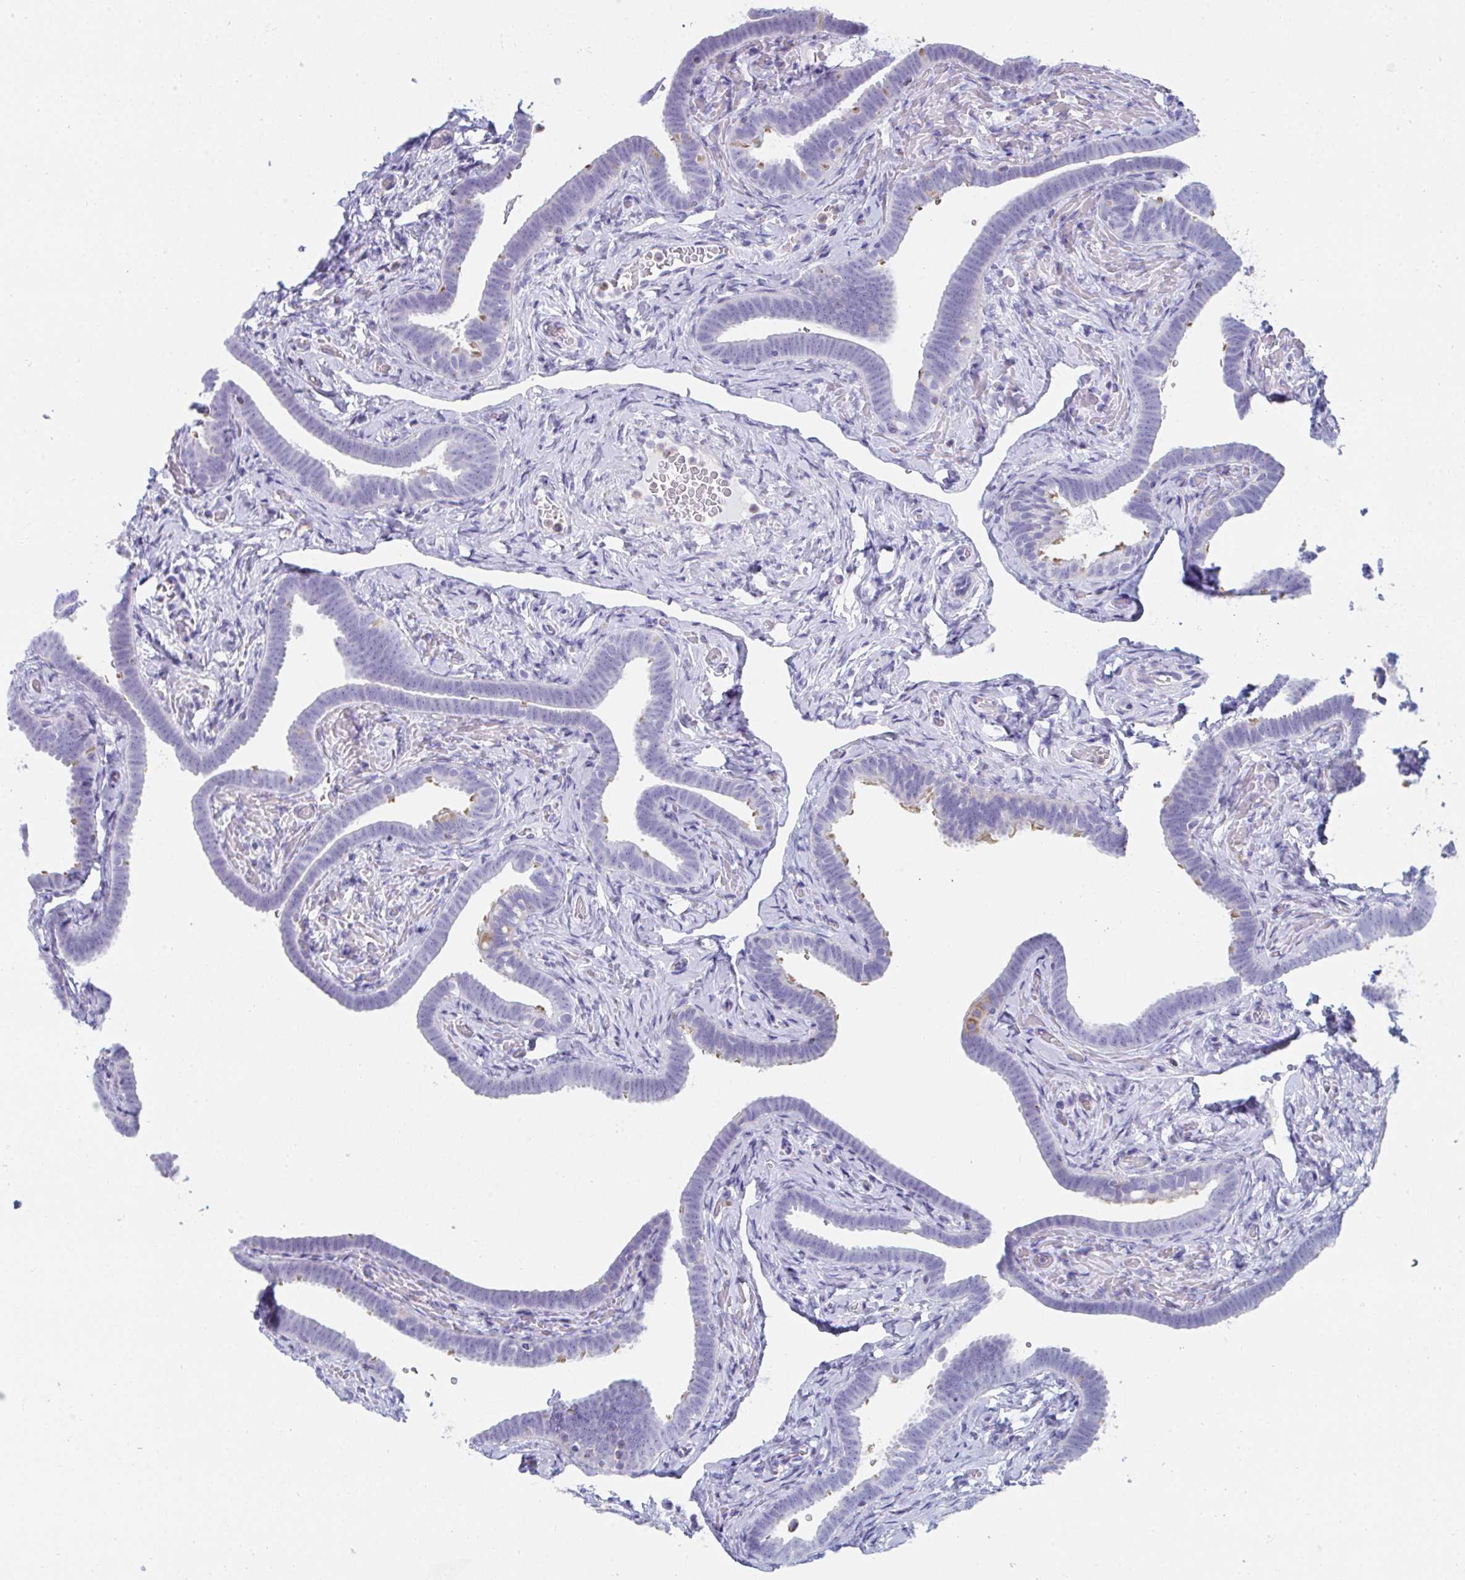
{"staining": {"intensity": "moderate", "quantity": "<25%", "location": "cytoplasmic/membranous"}, "tissue": "fallopian tube", "cell_type": "Glandular cells", "image_type": "normal", "snomed": [{"axis": "morphology", "description": "Normal tissue, NOS"}, {"axis": "topography", "description": "Fallopian tube"}], "caption": "IHC image of unremarkable fallopian tube: fallopian tube stained using immunohistochemistry shows low levels of moderate protein expression localized specifically in the cytoplasmic/membranous of glandular cells, appearing as a cytoplasmic/membranous brown color.", "gene": "MGAM2", "patient": {"sex": "female", "age": 69}}